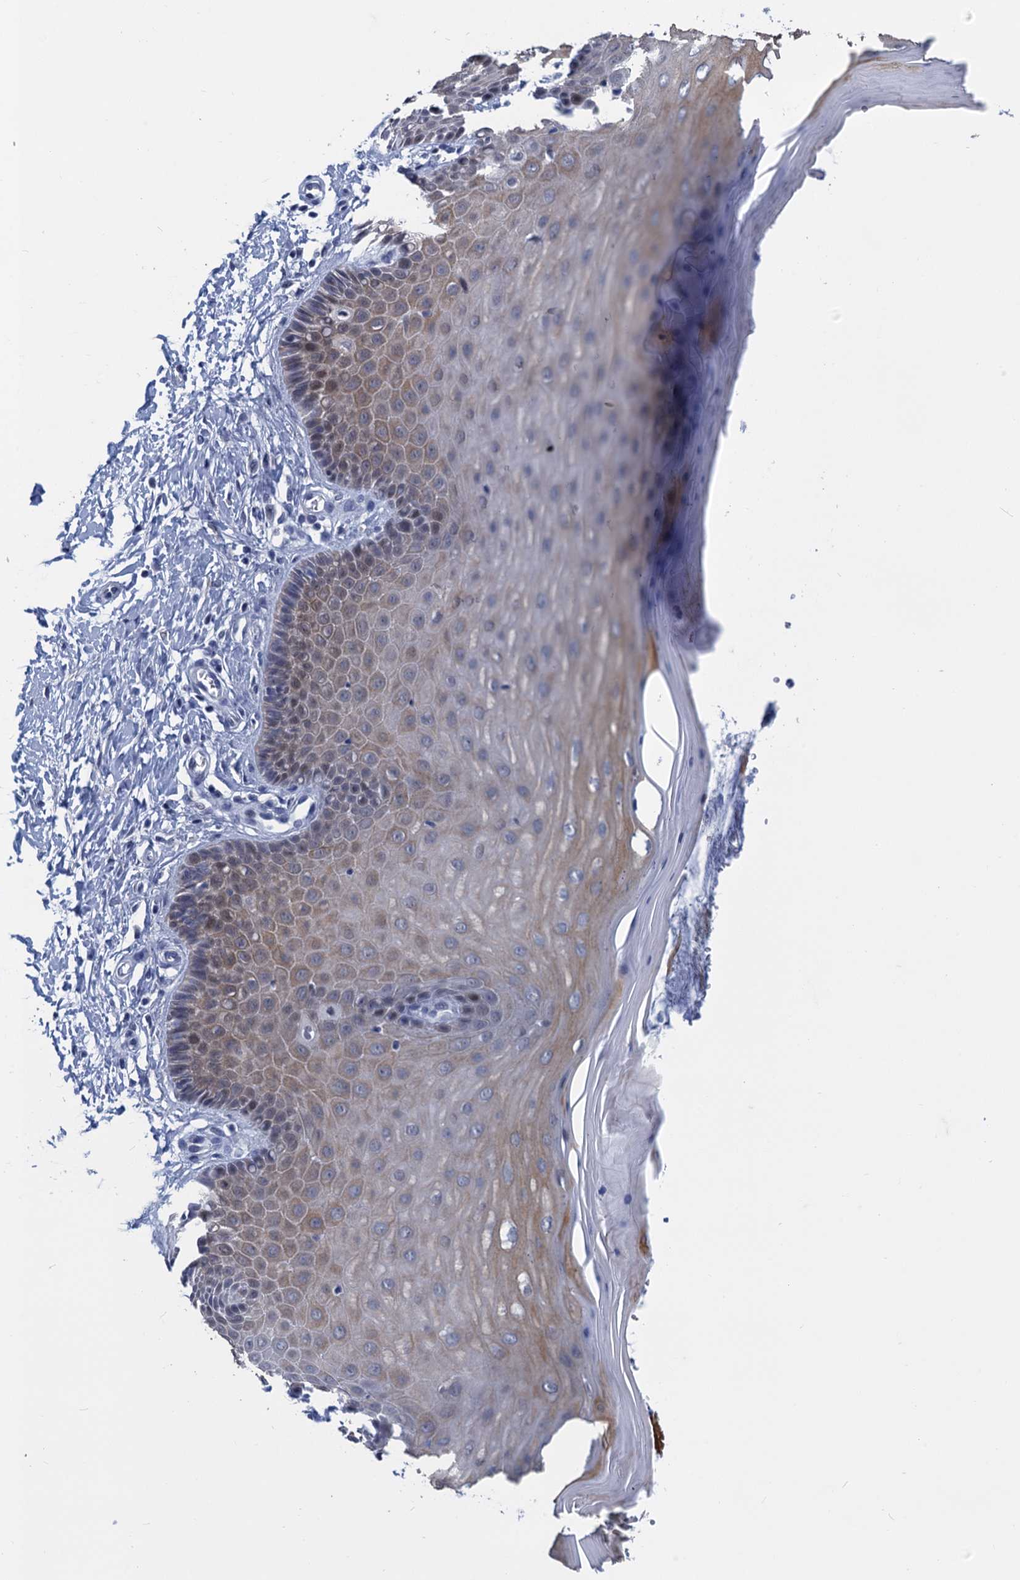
{"staining": {"intensity": "weak", "quantity": "<25%", "location": "nuclear"}, "tissue": "cervix", "cell_type": "Glandular cells", "image_type": "normal", "snomed": [{"axis": "morphology", "description": "Normal tissue, NOS"}, {"axis": "topography", "description": "Cervix"}], "caption": "This is a image of IHC staining of unremarkable cervix, which shows no staining in glandular cells. The staining was performed using DAB to visualize the protein expression in brown, while the nuclei were stained in blue with hematoxylin (Magnification: 20x).", "gene": "GINS3", "patient": {"sex": "female", "age": 55}}